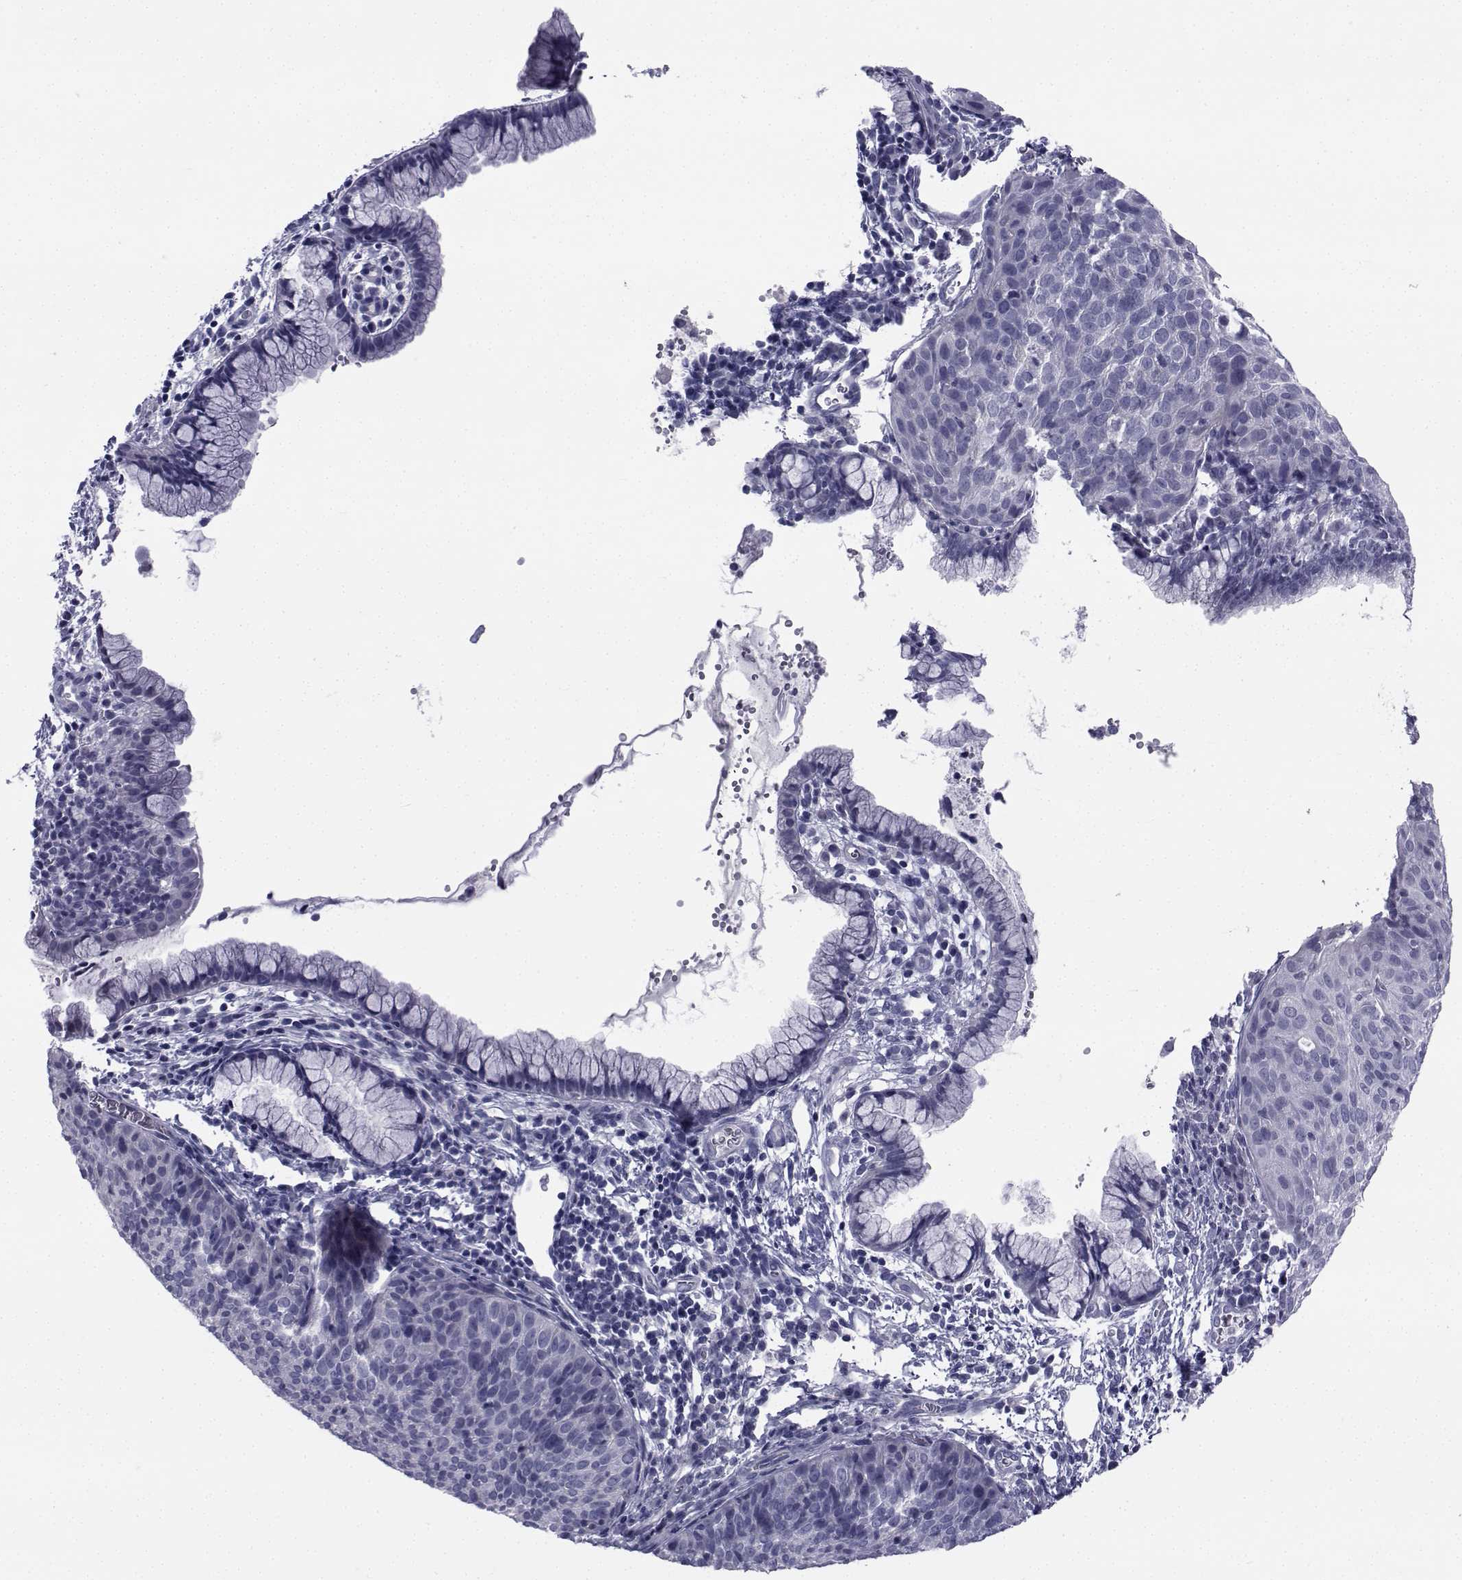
{"staining": {"intensity": "negative", "quantity": "none", "location": "none"}, "tissue": "cervical cancer", "cell_type": "Tumor cells", "image_type": "cancer", "snomed": [{"axis": "morphology", "description": "Squamous cell carcinoma, NOS"}, {"axis": "topography", "description": "Cervix"}], "caption": "Photomicrograph shows no significant protein staining in tumor cells of cervical squamous cell carcinoma.", "gene": "CHRNA1", "patient": {"sex": "female", "age": 39}}